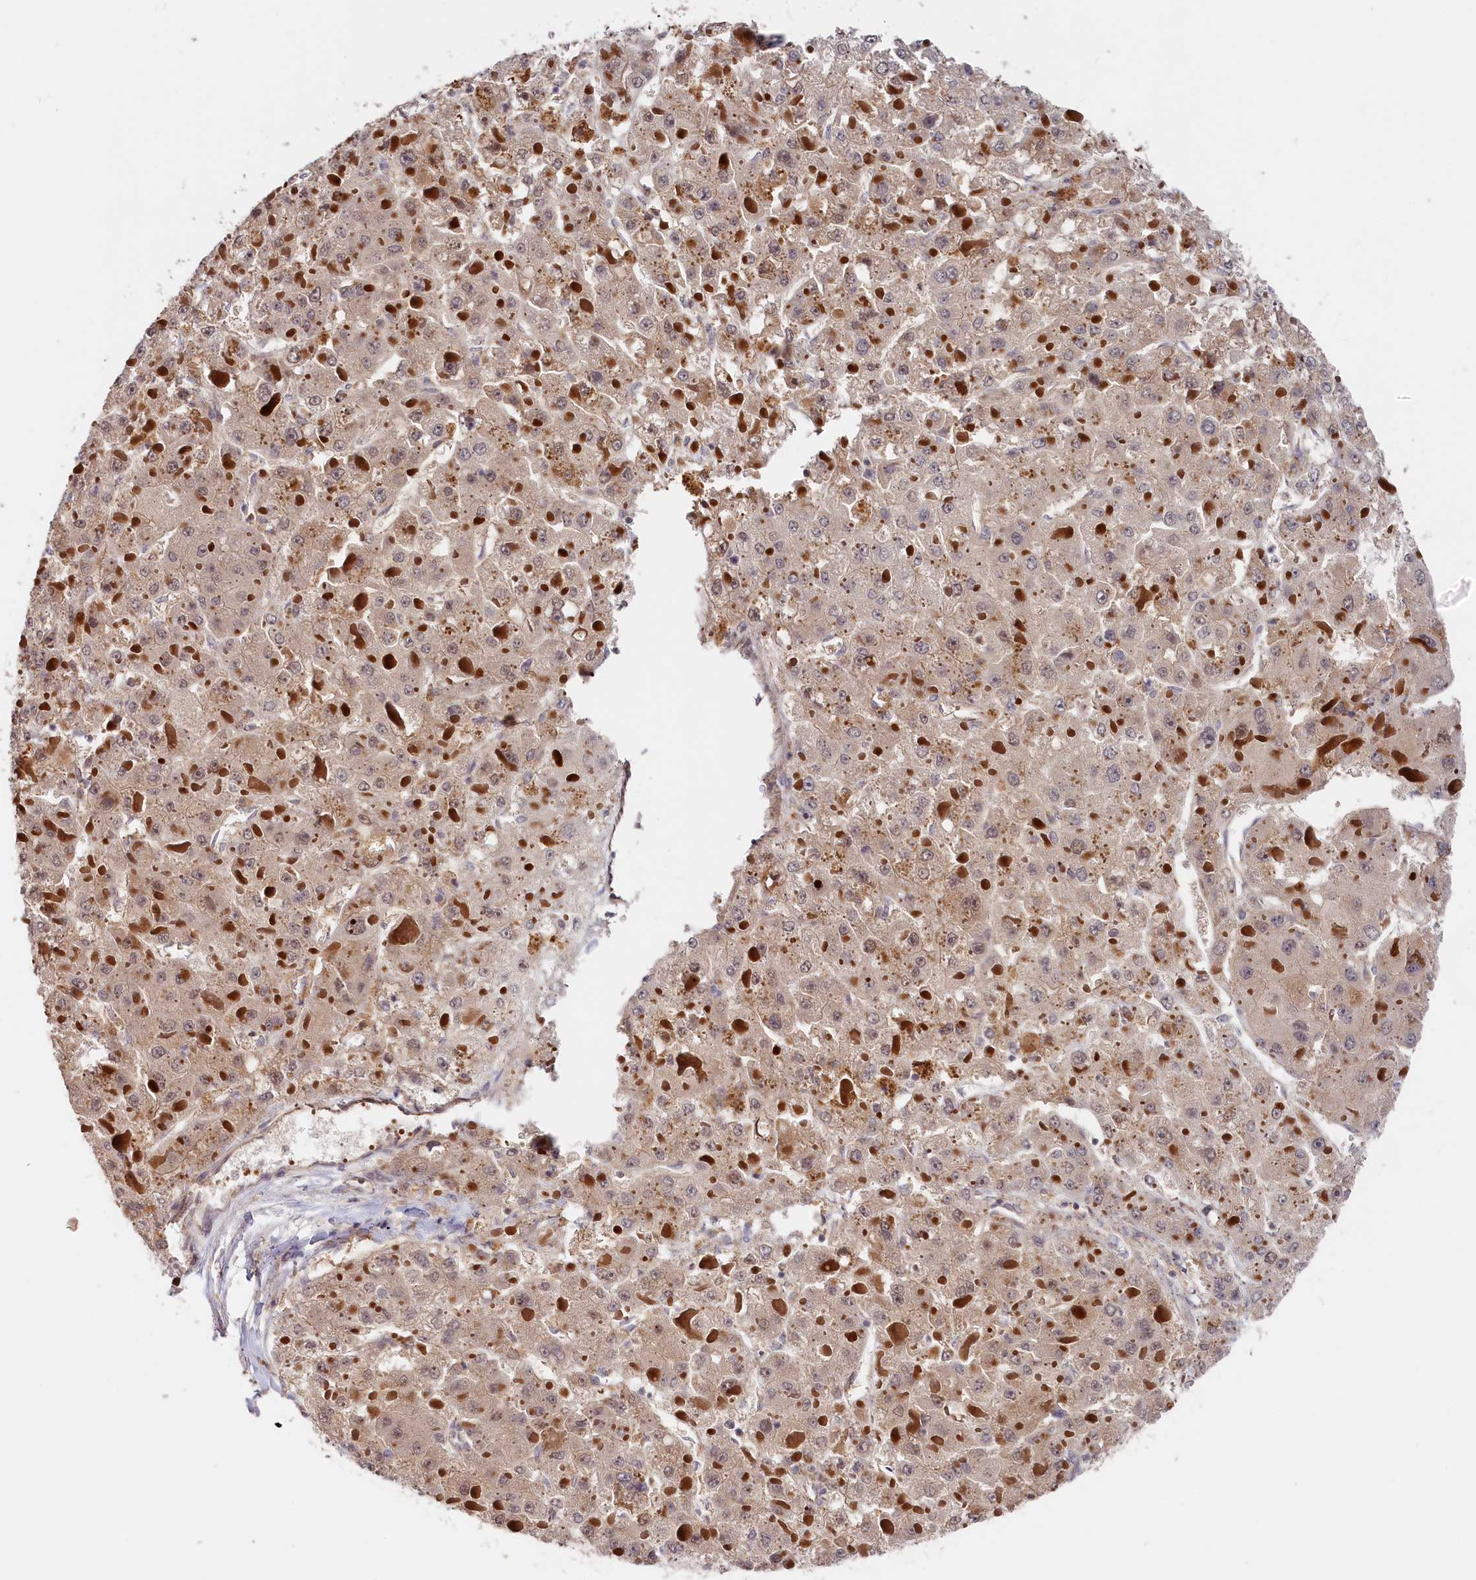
{"staining": {"intensity": "negative", "quantity": "none", "location": "none"}, "tissue": "liver cancer", "cell_type": "Tumor cells", "image_type": "cancer", "snomed": [{"axis": "morphology", "description": "Carcinoma, Hepatocellular, NOS"}, {"axis": "topography", "description": "Liver"}], "caption": "There is no significant positivity in tumor cells of liver hepatocellular carcinoma. (DAB immunohistochemistry (IHC) visualized using brightfield microscopy, high magnification).", "gene": "CEP44", "patient": {"sex": "female", "age": 73}}